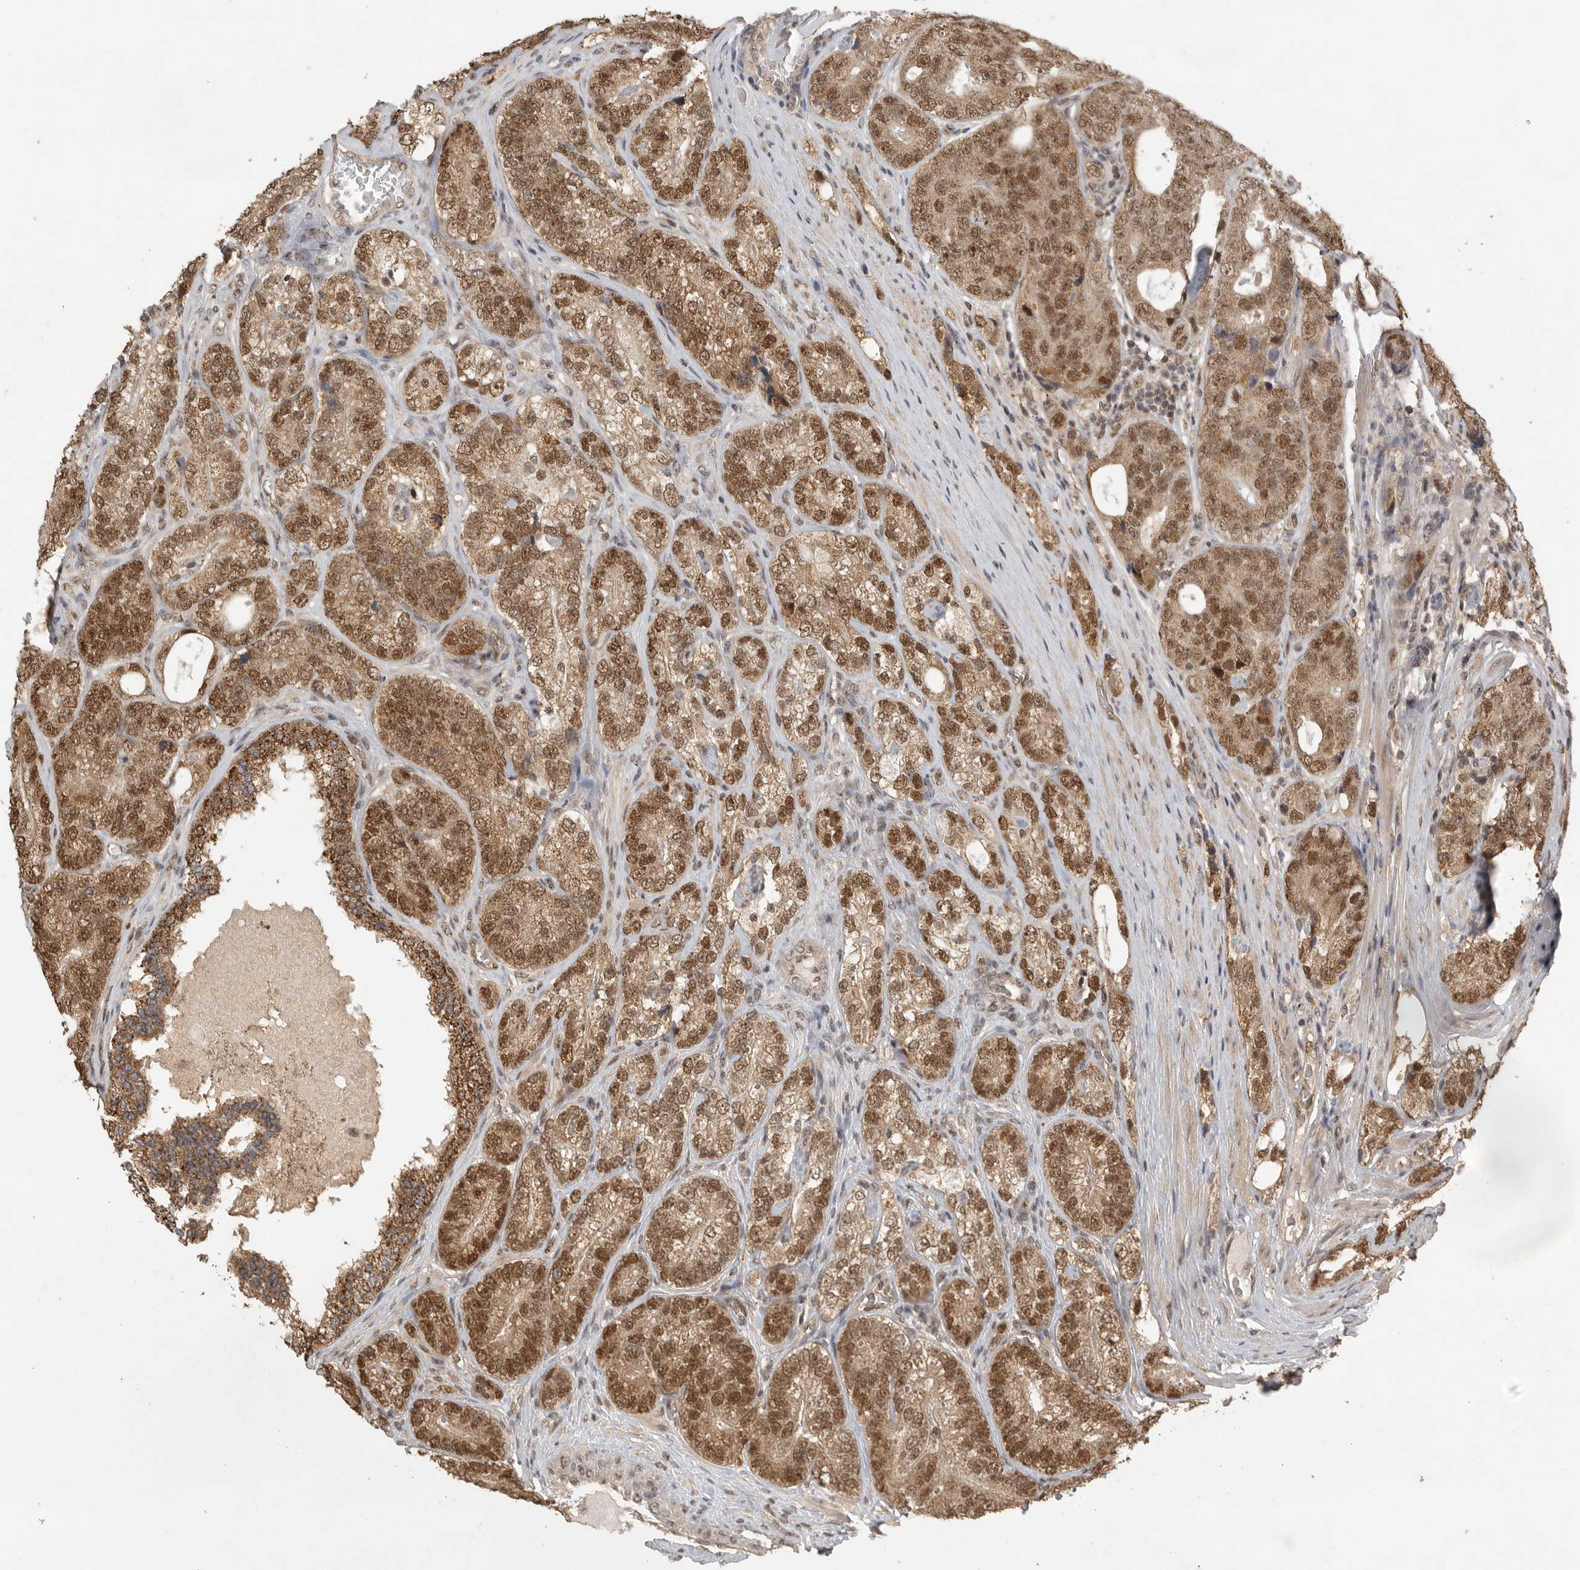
{"staining": {"intensity": "moderate", "quantity": ">75%", "location": "cytoplasmic/membranous,nuclear"}, "tissue": "prostate cancer", "cell_type": "Tumor cells", "image_type": "cancer", "snomed": [{"axis": "morphology", "description": "Adenocarcinoma, High grade"}, {"axis": "topography", "description": "Prostate"}], "caption": "DAB immunohistochemical staining of human prostate high-grade adenocarcinoma demonstrates moderate cytoplasmic/membranous and nuclear protein positivity in about >75% of tumor cells.", "gene": "DFFA", "patient": {"sex": "male", "age": 56}}